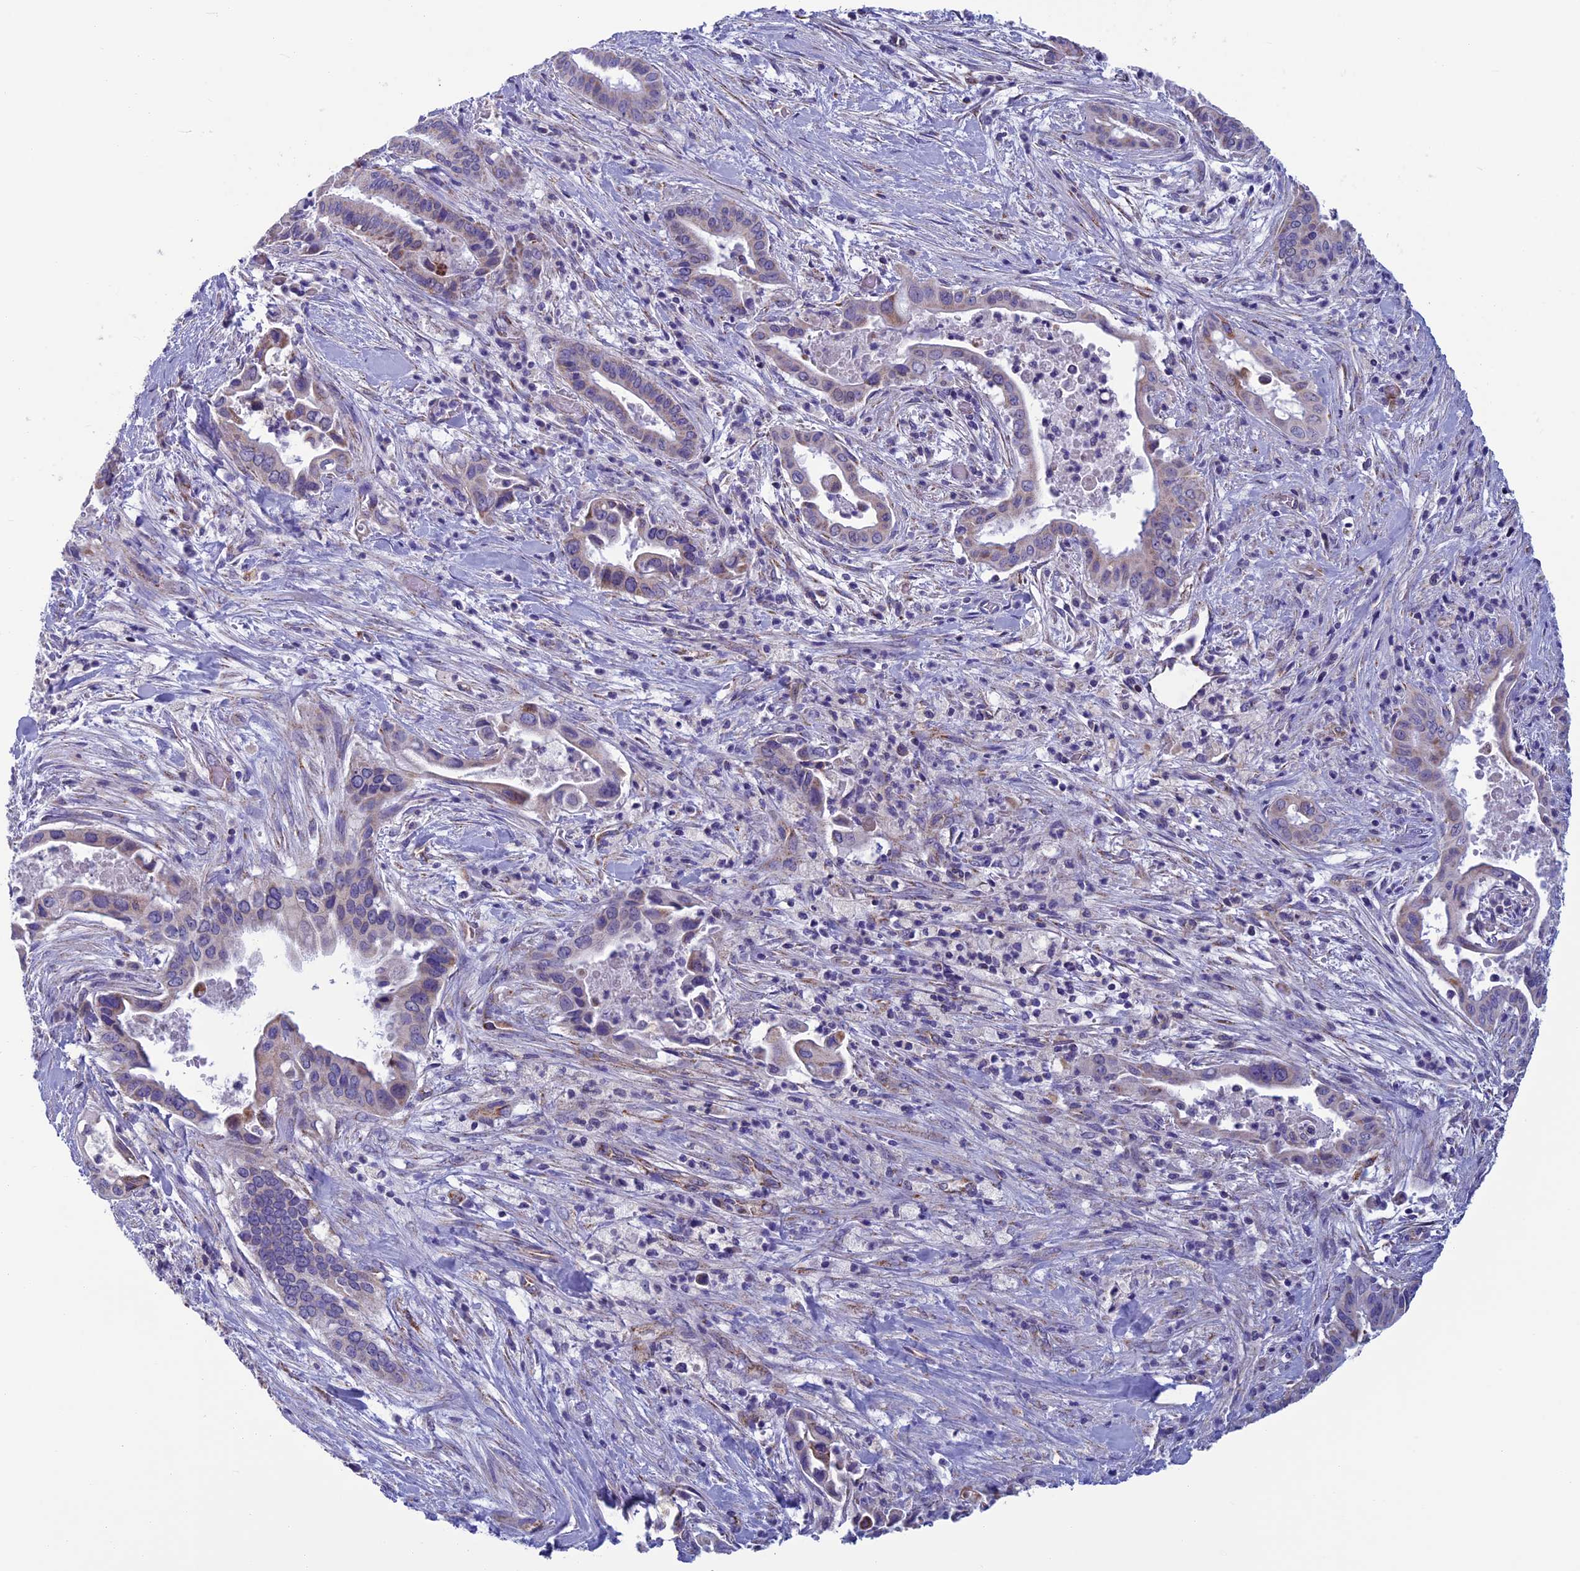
{"staining": {"intensity": "negative", "quantity": "none", "location": "none"}, "tissue": "pancreatic cancer", "cell_type": "Tumor cells", "image_type": "cancer", "snomed": [{"axis": "morphology", "description": "Adenocarcinoma, NOS"}, {"axis": "topography", "description": "Pancreas"}], "caption": "High power microscopy histopathology image of an immunohistochemistry histopathology image of pancreatic cancer (adenocarcinoma), revealing no significant expression in tumor cells.", "gene": "MFSD12", "patient": {"sex": "female", "age": 77}}